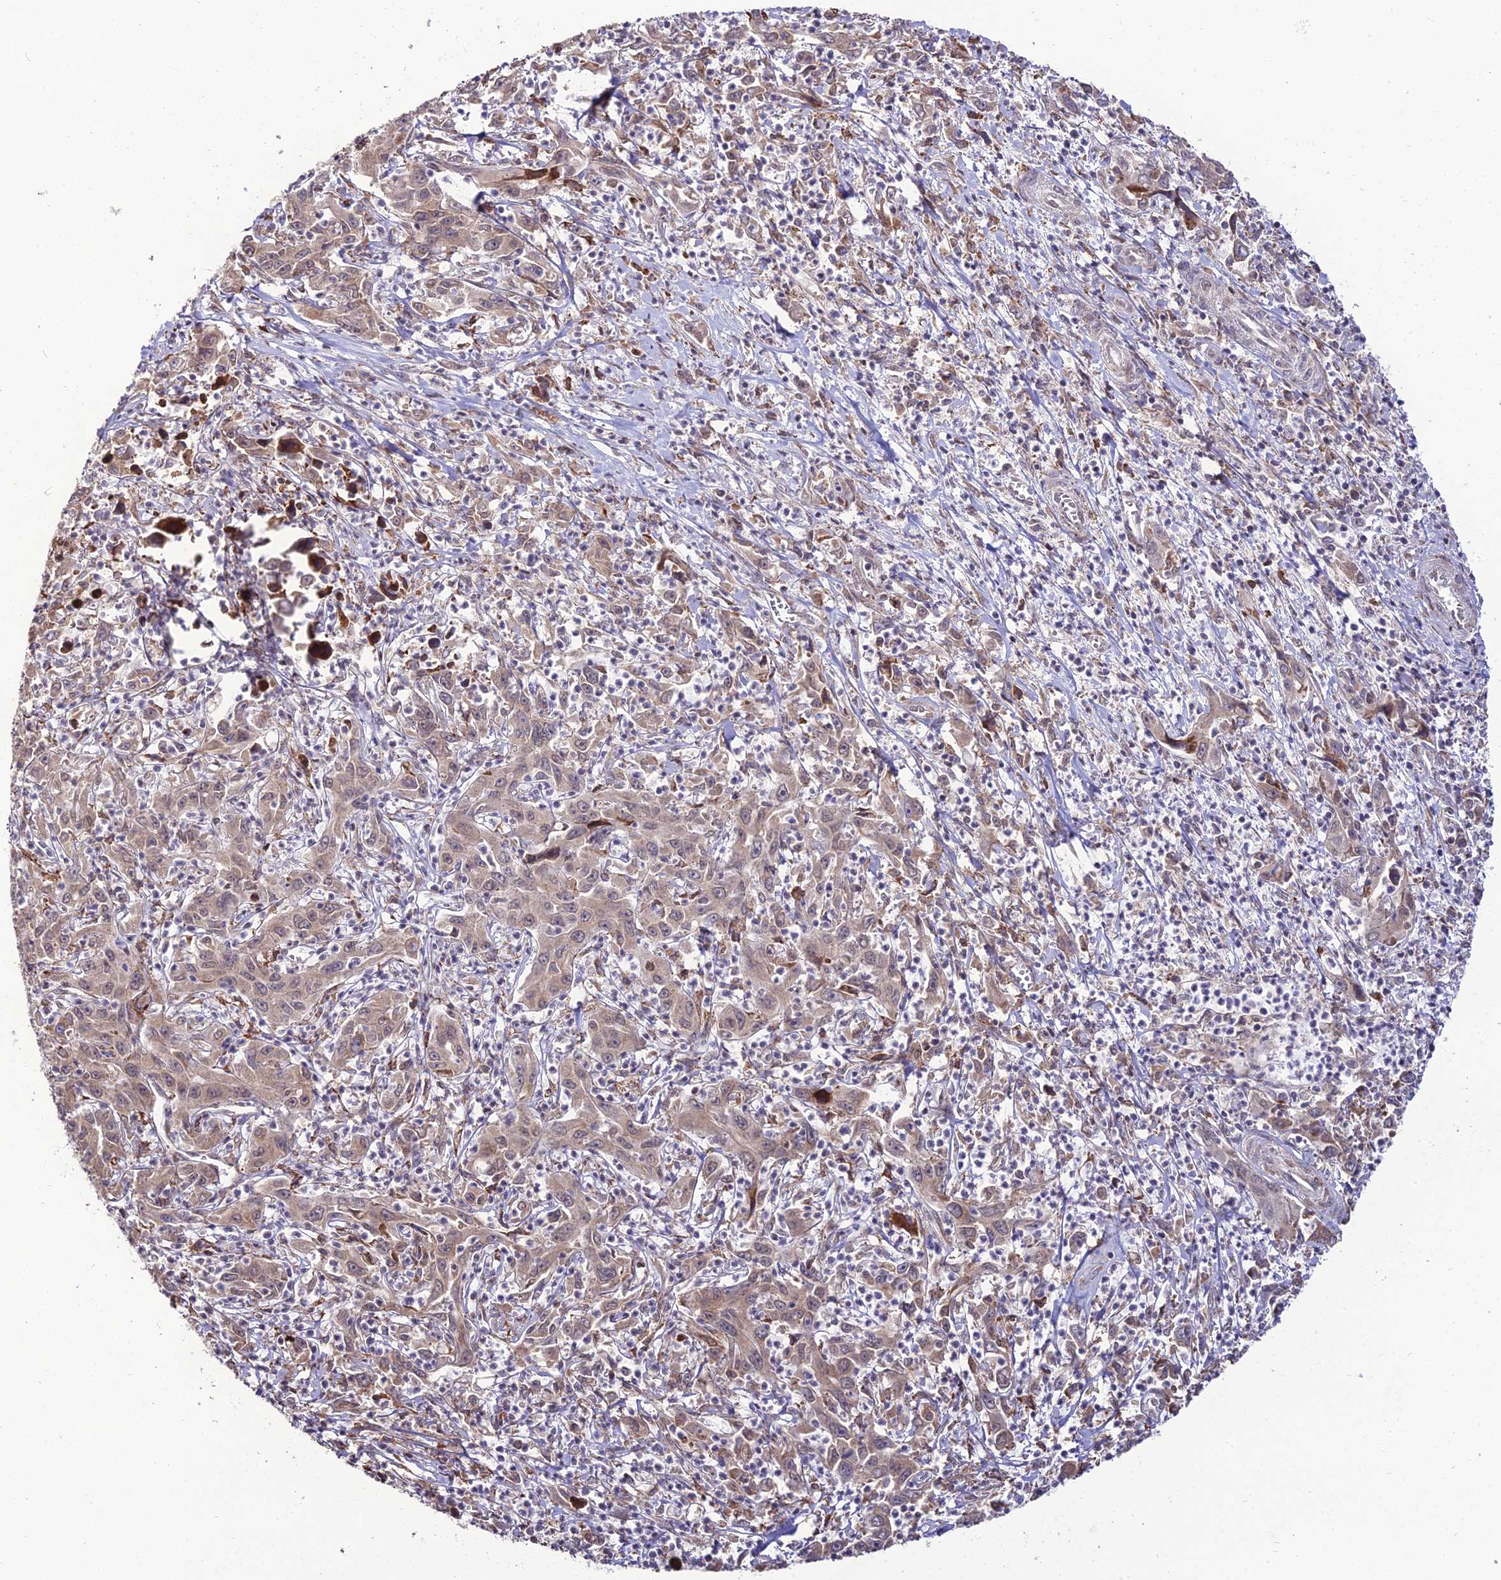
{"staining": {"intensity": "weak", "quantity": ">75%", "location": "cytoplasmic/membranous,nuclear"}, "tissue": "liver cancer", "cell_type": "Tumor cells", "image_type": "cancer", "snomed": [{"axis": "morphology", "description": "Carcinoma, Hepatocellular, NOS"}, {"axis": "topography", "description": "Liver"}], "caption": "Protein expression analysis of liver hepatocellular carcinoma exhibits weak cytoplasmic/membranous and nuclear expression in approximately >75% of tumor cells. (DAB (3,3'-diaminobenzidine) IHC, brown staining for protein, blue staining for nuclei).", "gene": "TROAP", "patient": {"sex": "male", "age": 63}}